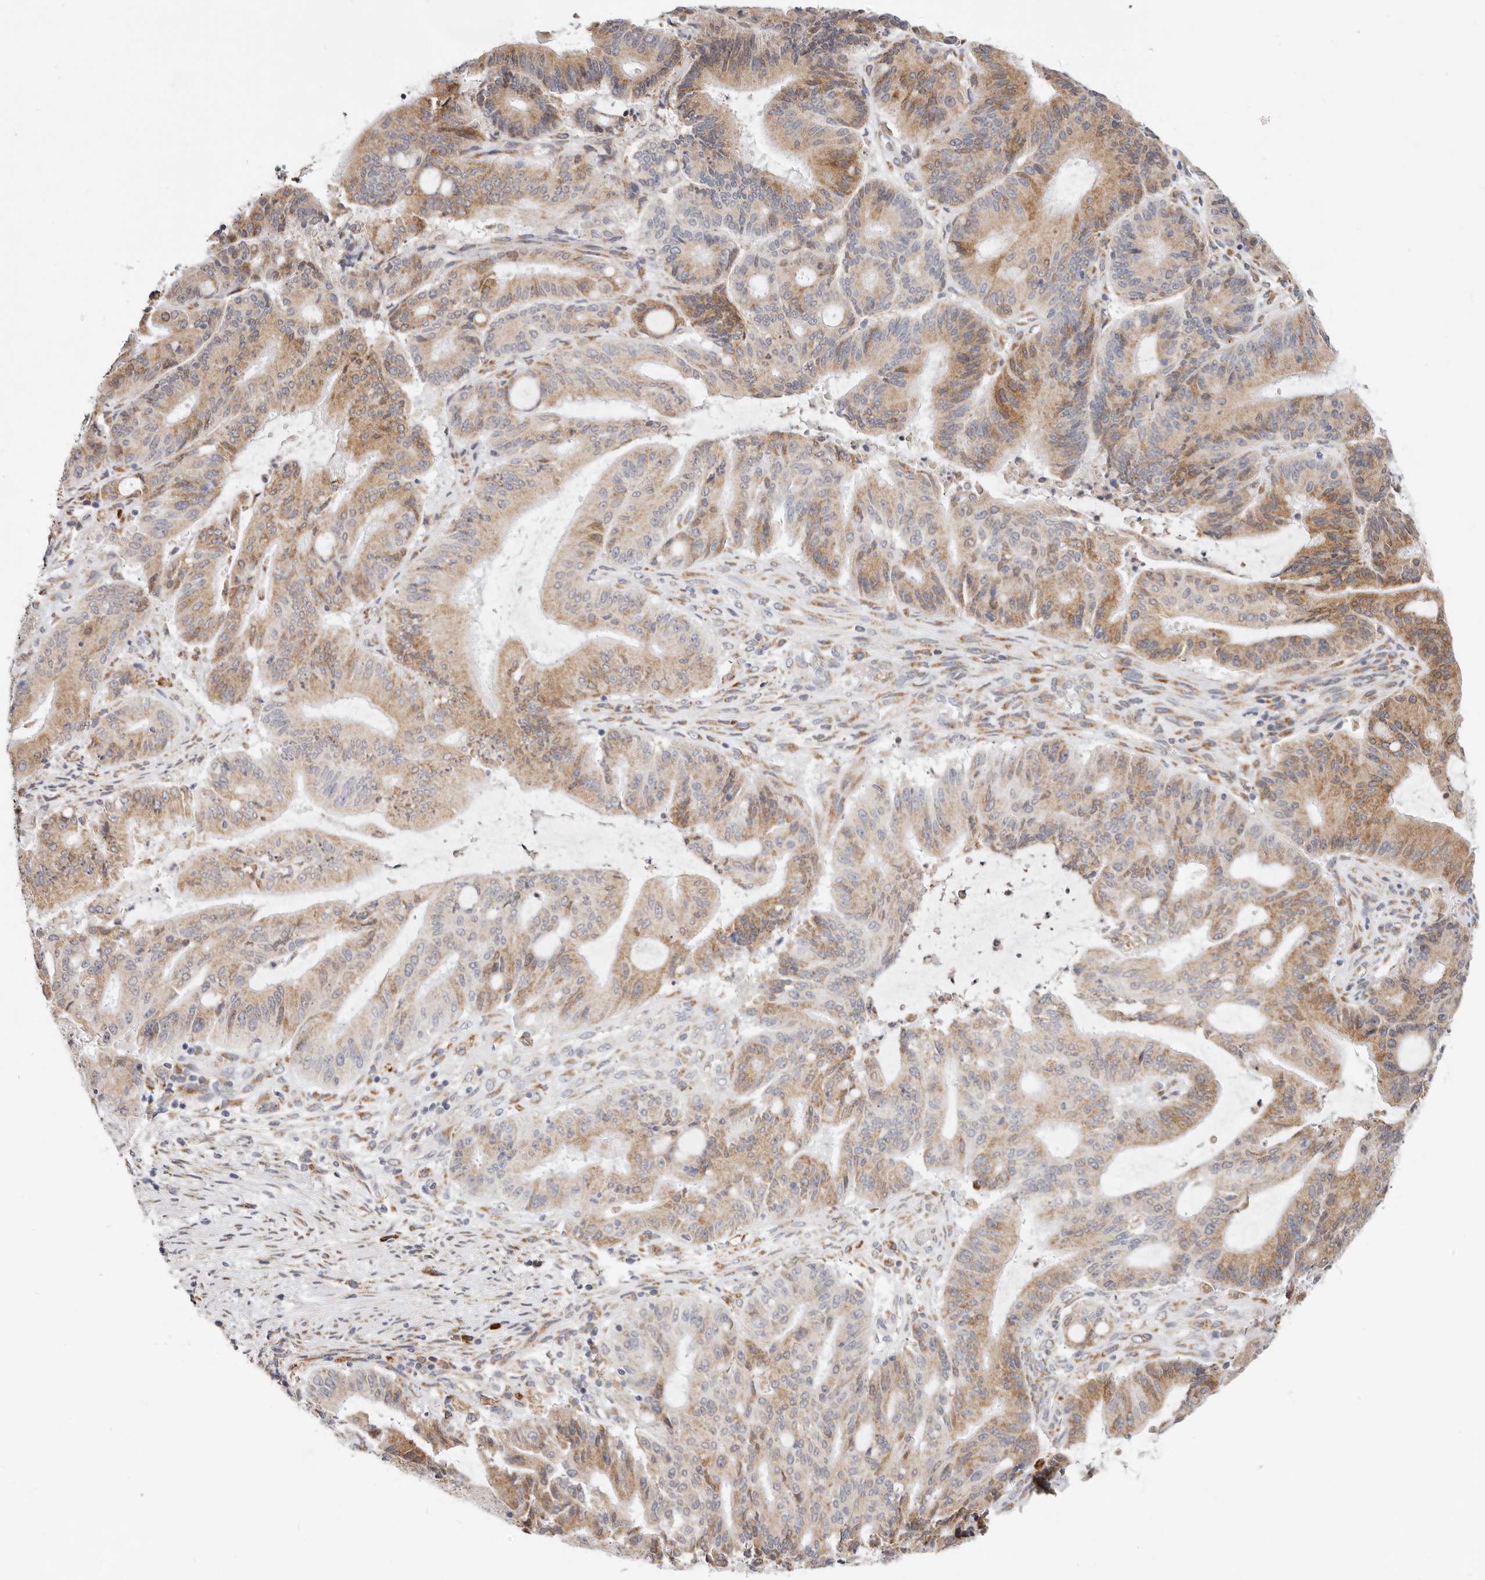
{"staining": {"intensity": "moderate", "quantity": "25%-75%", "location": "cytoplasmic/membranous"}, "tissue": "liver cancer", "cell_type": "Tumor cells", "image_type": "cancer", "snomed": [{"axis": "morphology", "description": "Normal tissue, NOS"}, {"axis": "morphology", "description": "Cholangiocarcinoma"}, {"axis": "topography", "description": "Liver"}, {"axis": "topography", "description": "Peripheral nerve tissue"}], "caption": "A brown stain labels moderate cytoplasmic/membranous expression of a protein in liver cancer tumor cells.", "gene": "IL32", "patient": {"sex": "female", "age": 73}}